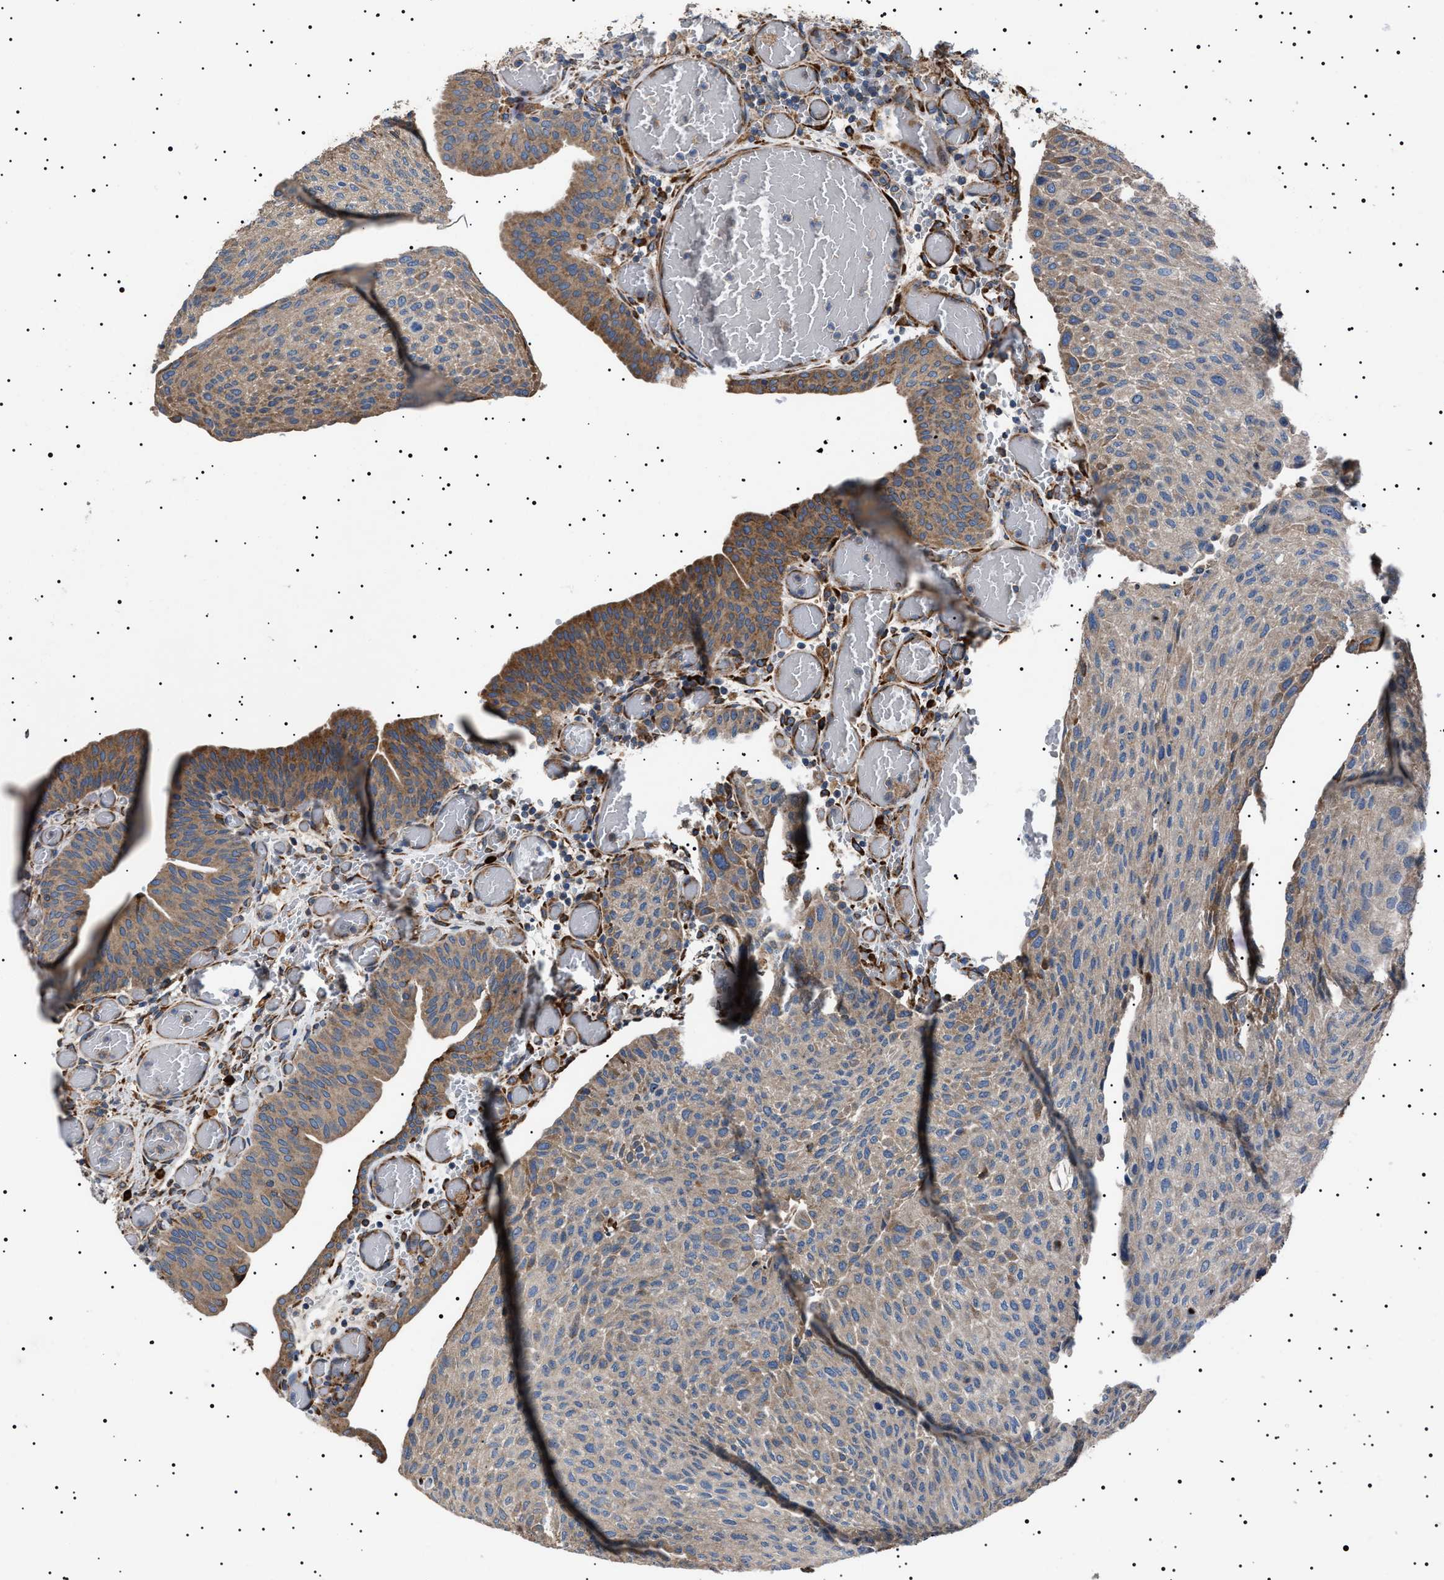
{"staining": {"intensity": "weak", "quantity": "25%-75%", "location": "cytoplasmic/membranous"}, "tissue": "urothelial cancer", "cell_type": "Tumor cells", "image_type": "cancer", "snomed": [{"axis": "morphology", "description": "Urothelial carcinoma, Low grade"}, {"axis": "morphology", "description": "Urothelial carcinoma, High grade"}, {"axis": "topography", "description": "Urinary bladder"}], "caption": "Low-grade urothelial carcinoma tissue reveals weak cytoplasmic/membranous positivity in about 25%-75% of tumor cells, visualized by immunohistochemistry. (DAB IHC with brightfield microscopy, high magnification).", "gene": "TOP1MT", "patient": {"sex": "male", "age": 35}}